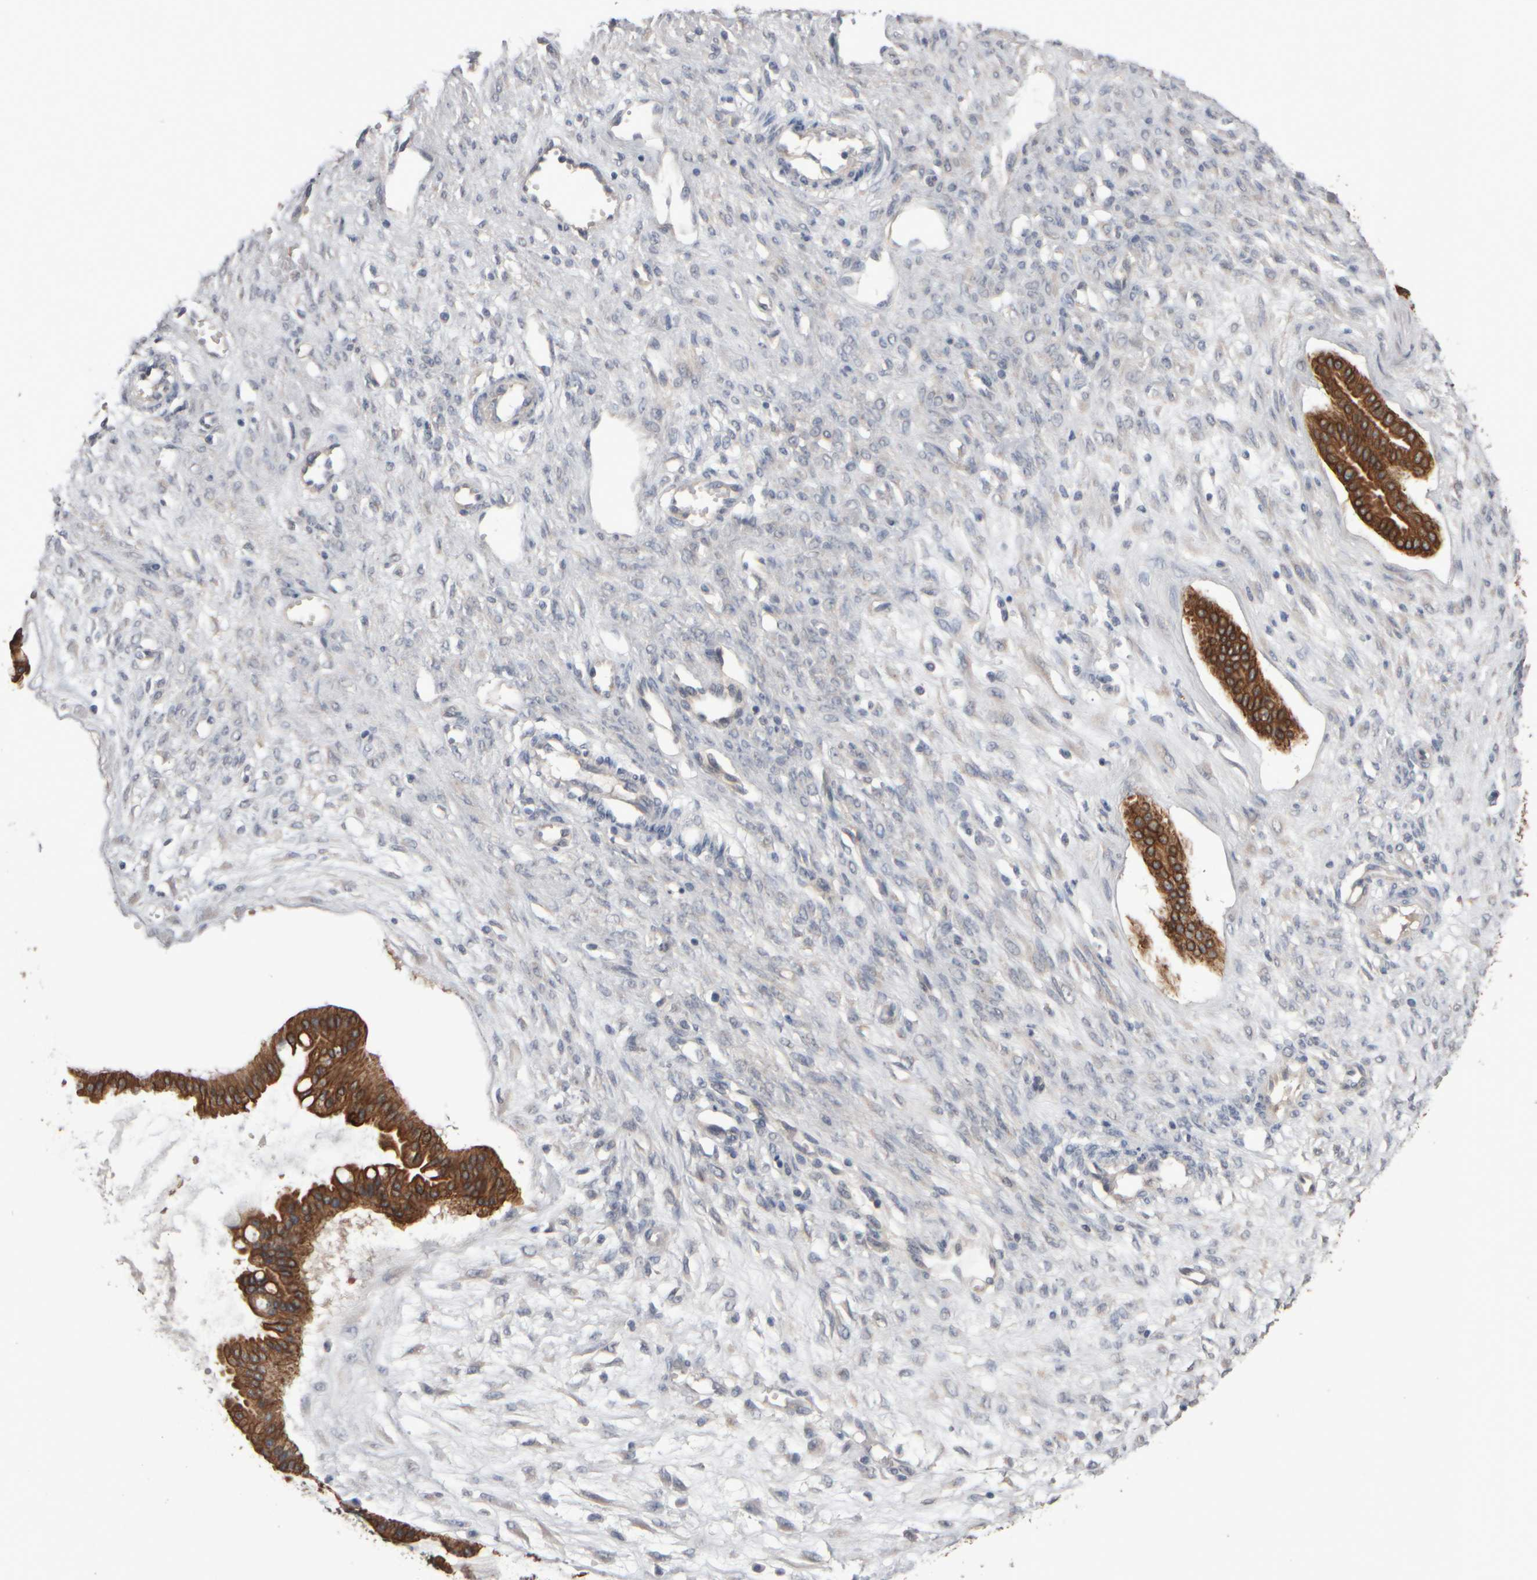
{"staining": {"intensity": "strong", "quantity": ">75%", "location": "cytoplasmic/membranous"}, "tissue": "ovarian cancer", "cell_type": "Tumor cells", "image_type": "cancer", "snomed": [{"axis": "morphology", "description": "Cystadenocarcinoma, mucinous, NOS"}, {"axis": "topography", "description": "Ovary"}], "caption": "Human mucinous cystadenocarcinoma (ovarian) stained with a protein marker demonstrates strong staining in tumor cells.", "gene": "EPHX2", "patient": {"sex": "female", "age": 73}}